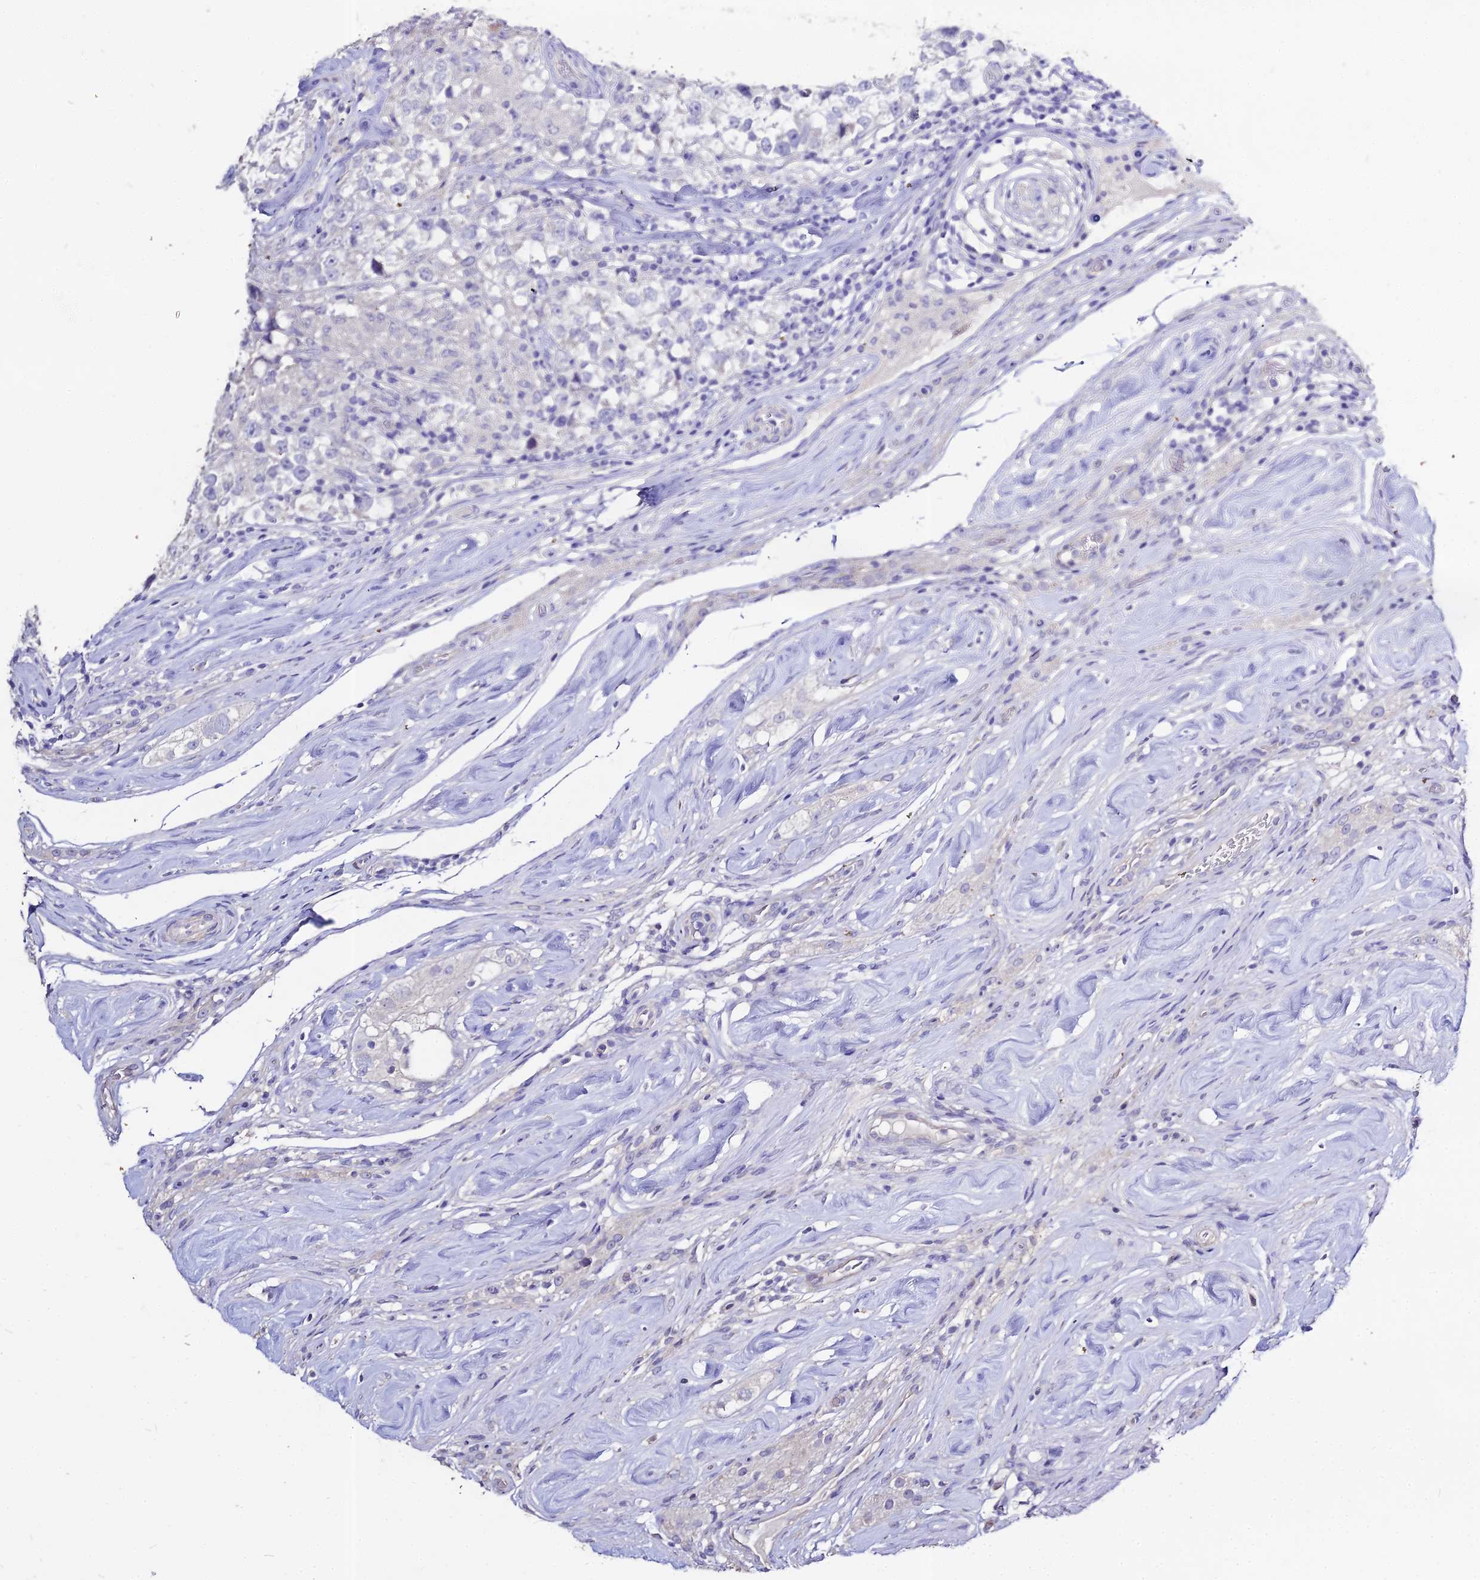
{"staining": {"intensity": "negative", "quantity": "none", "location": "none"}, "tissue": "testis cancer", "cell_type": "Tumor cells", "image_type": "cancer", "snomed": [{"axis": "morphology", "description": "Seminoma, NOS"}, {"axis": "topography", "description": "Testis"}], "caption": "Protein analysis of testis seminoma shows no significant expression in tumor cells. The staining is performed using DAB brown chromogen with nuclei counter-stained in using hematoxylin.", "gene": "GLYAT", "patient": {"sex": "male", "age": 46}}